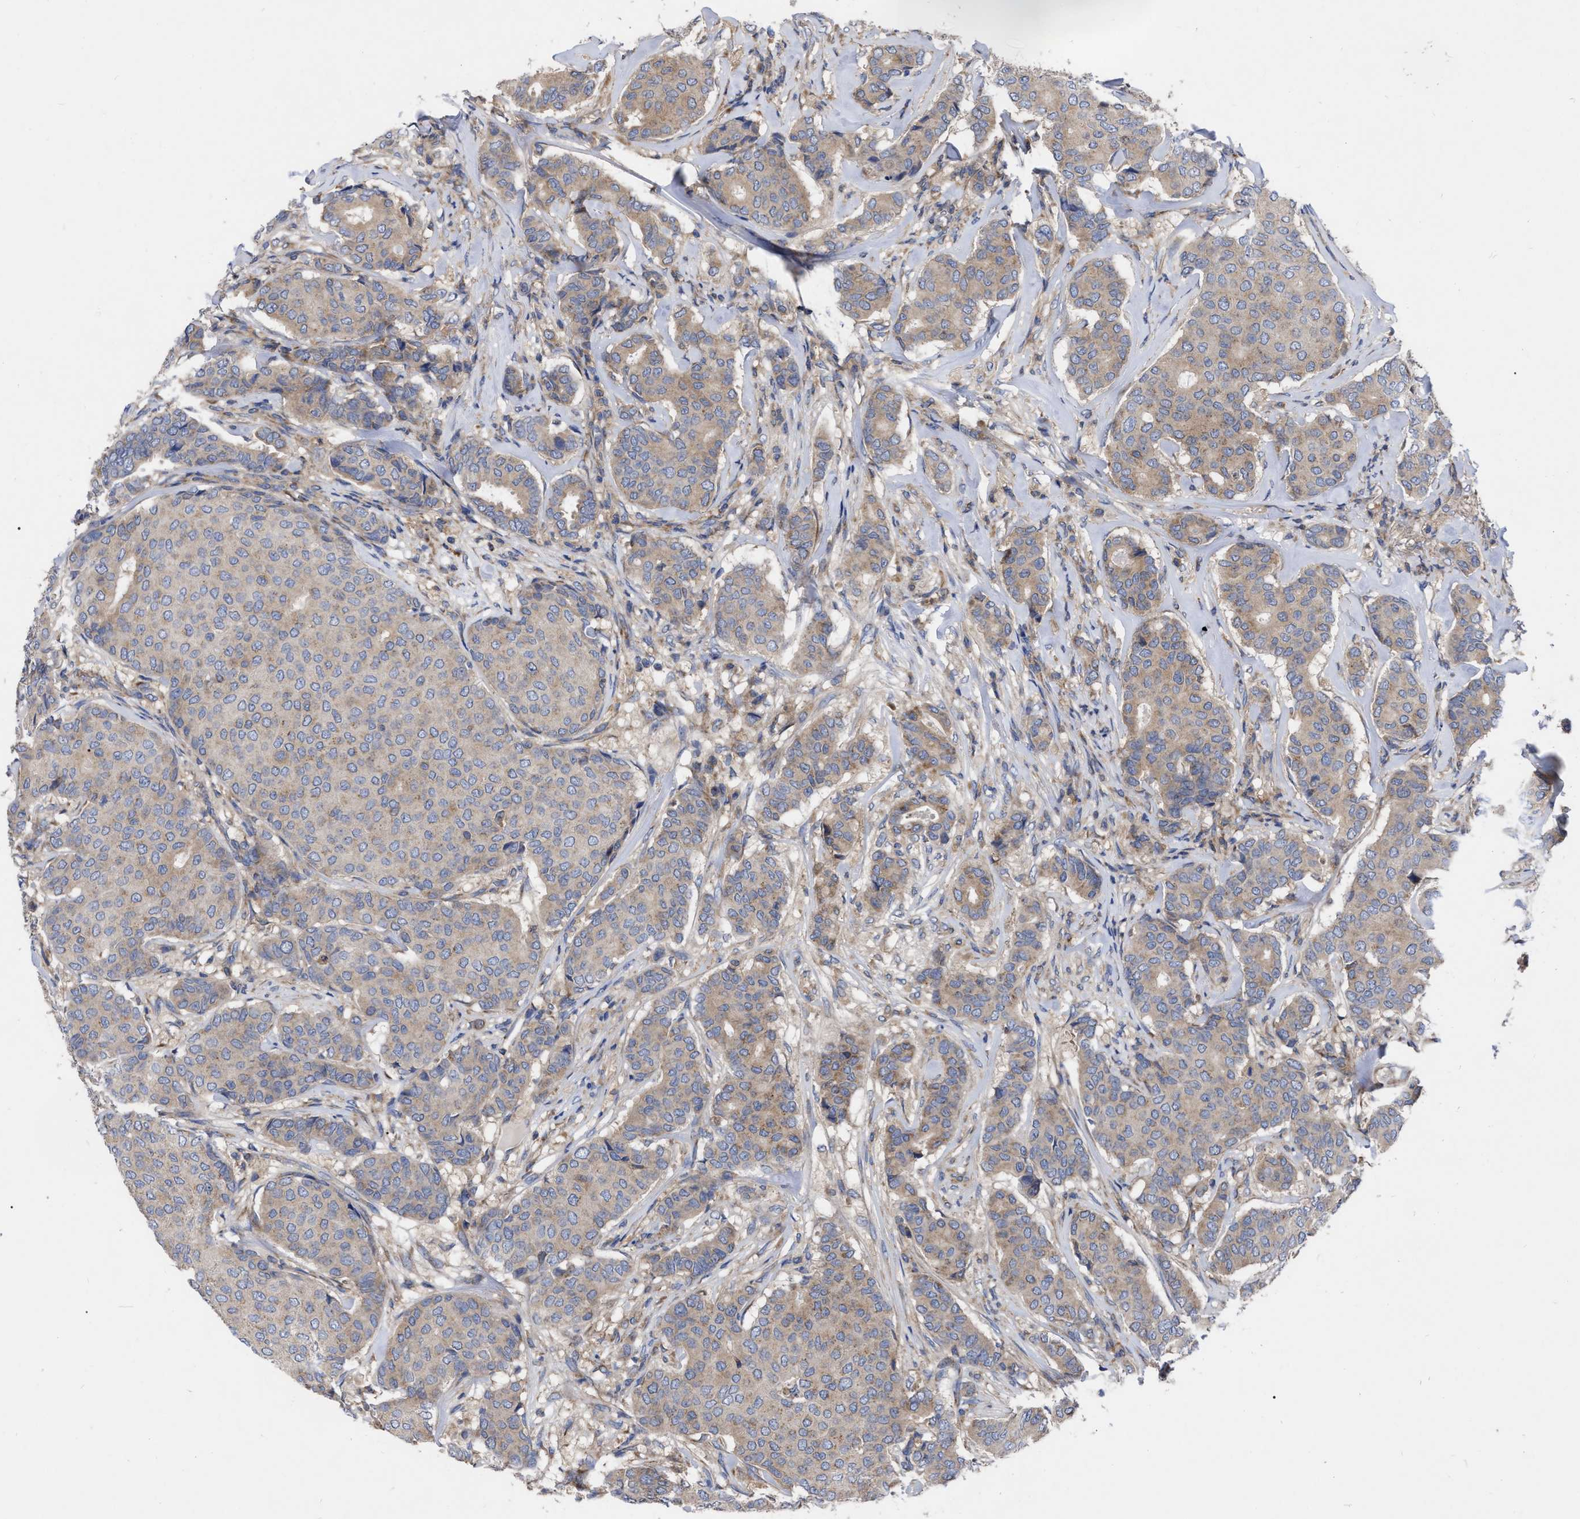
{"staining": {"intensity": "weak", "quantity": ">75%", "location": "cytoplasmic/membranous"}, "tissue": "breast cancer", "cell_type": "Tumor cells", "image_type": "cancer", "snomed": [{"axis": "morphology", "description": "Duct carcinoma"}, {"axis": "topography", "description": "Breast"}], "caption": "A micrograph showing weak cytoplasmic/membranous expression in approximately >75% of tumor cells in infiltrating ductal carcinoma (breast), as visualized by brown immunohistochemical staining.", "gene": "CDKN2C", "patient": {"sex": "female", "age": 75}}